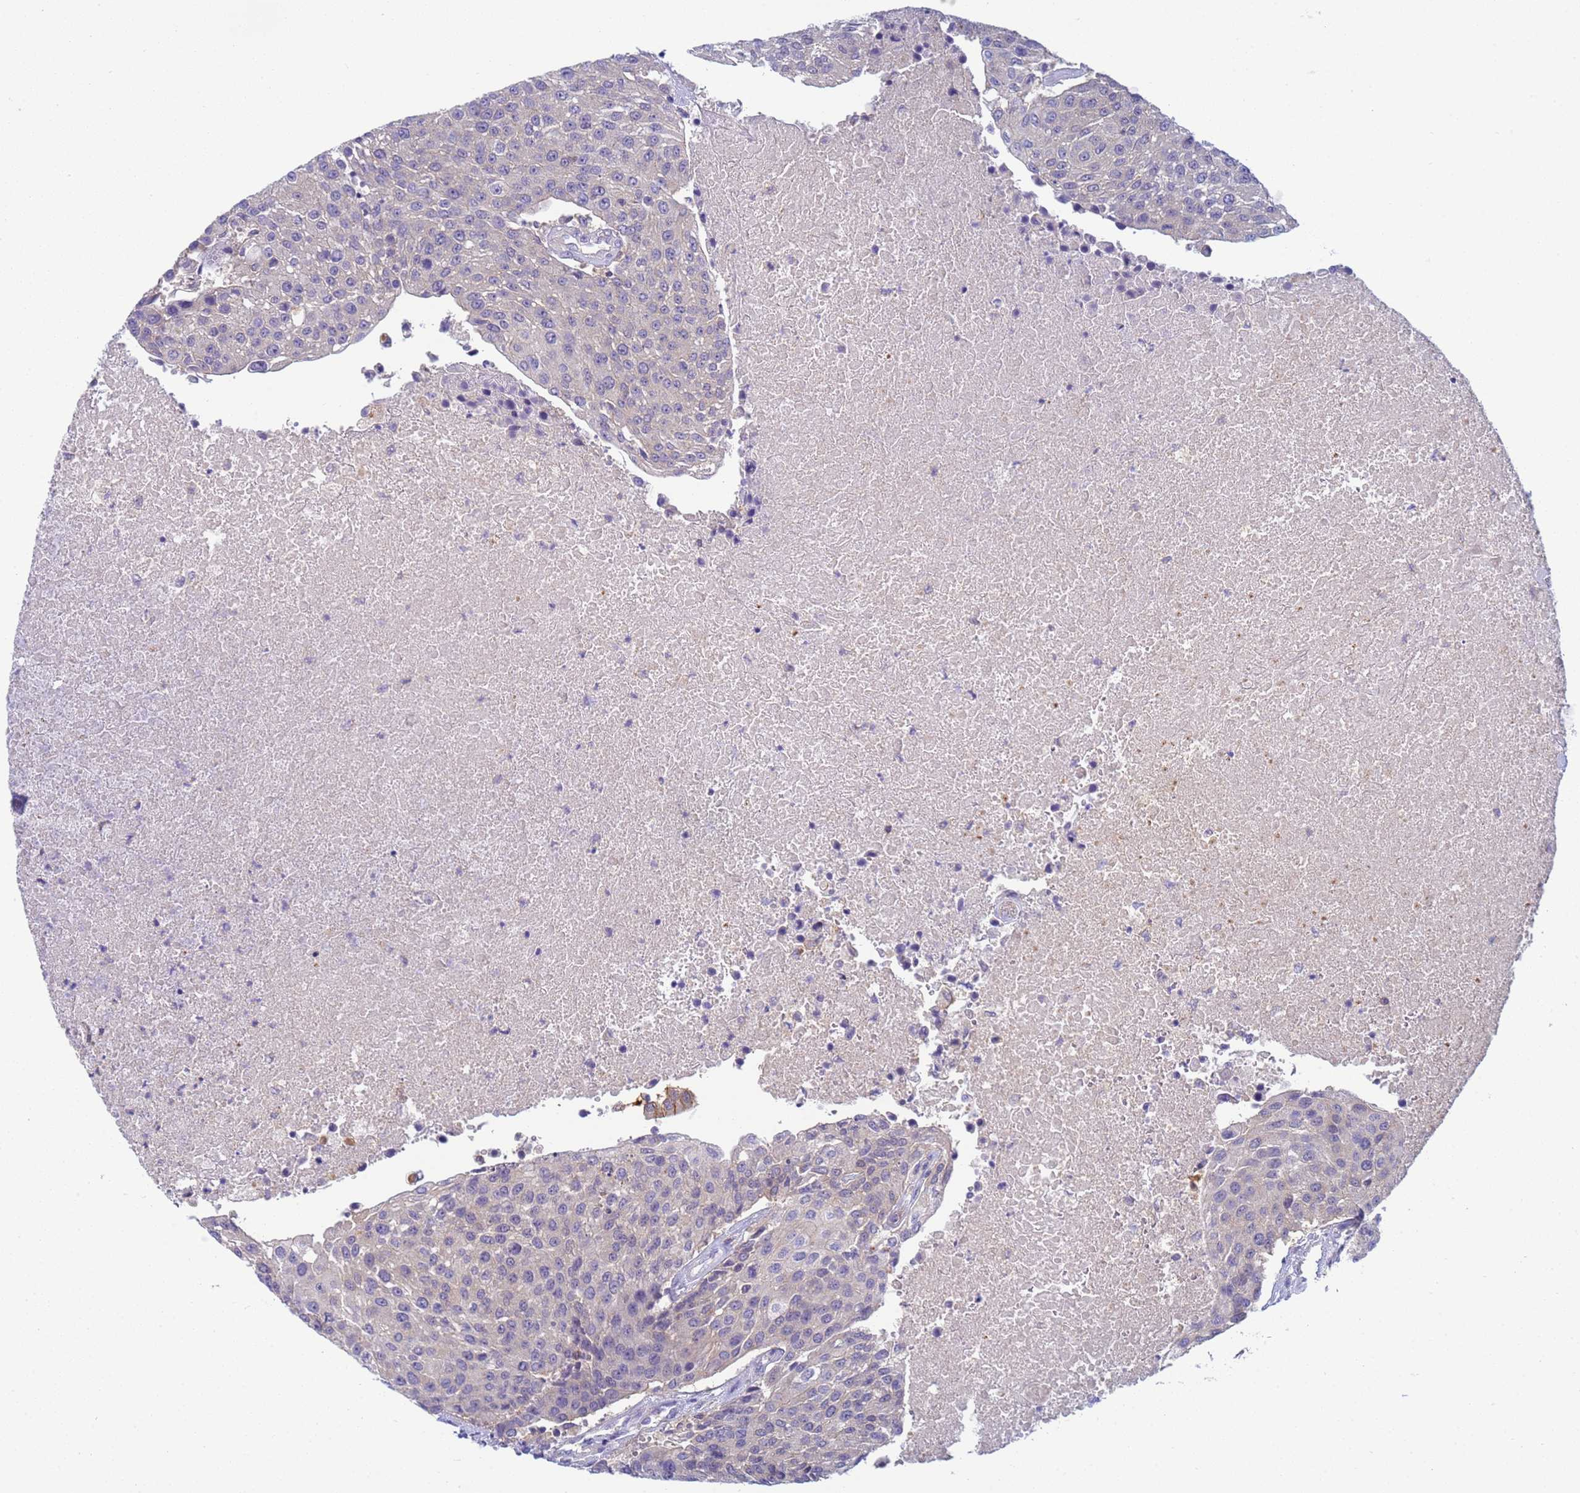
{"staining": {"intensity": "weak", "quantity": "<25%", "location": "cytoplasmic/membranous"}, "tissue": "urothelial cancer", "cell_type": "Tumor cells", "image_type": "cancer", "snomed": [{"axis": "morphology", "description": "Urothelial carcinoma, High grade"}, {"axis": "topography", "description": "Urinary bladder"}], "caption": "IHC photomicrograph of neoplastic tissue: high-grade urothelial carcinoma stained with DAB (3,3'-diaminobenzidine) displays no significant protein staining in tumor cells. (DAB immunohistochemistry with hematoxylin counter stain).", "gene": "KLHL13", "patient": {"sex": "female", "age": 85}}